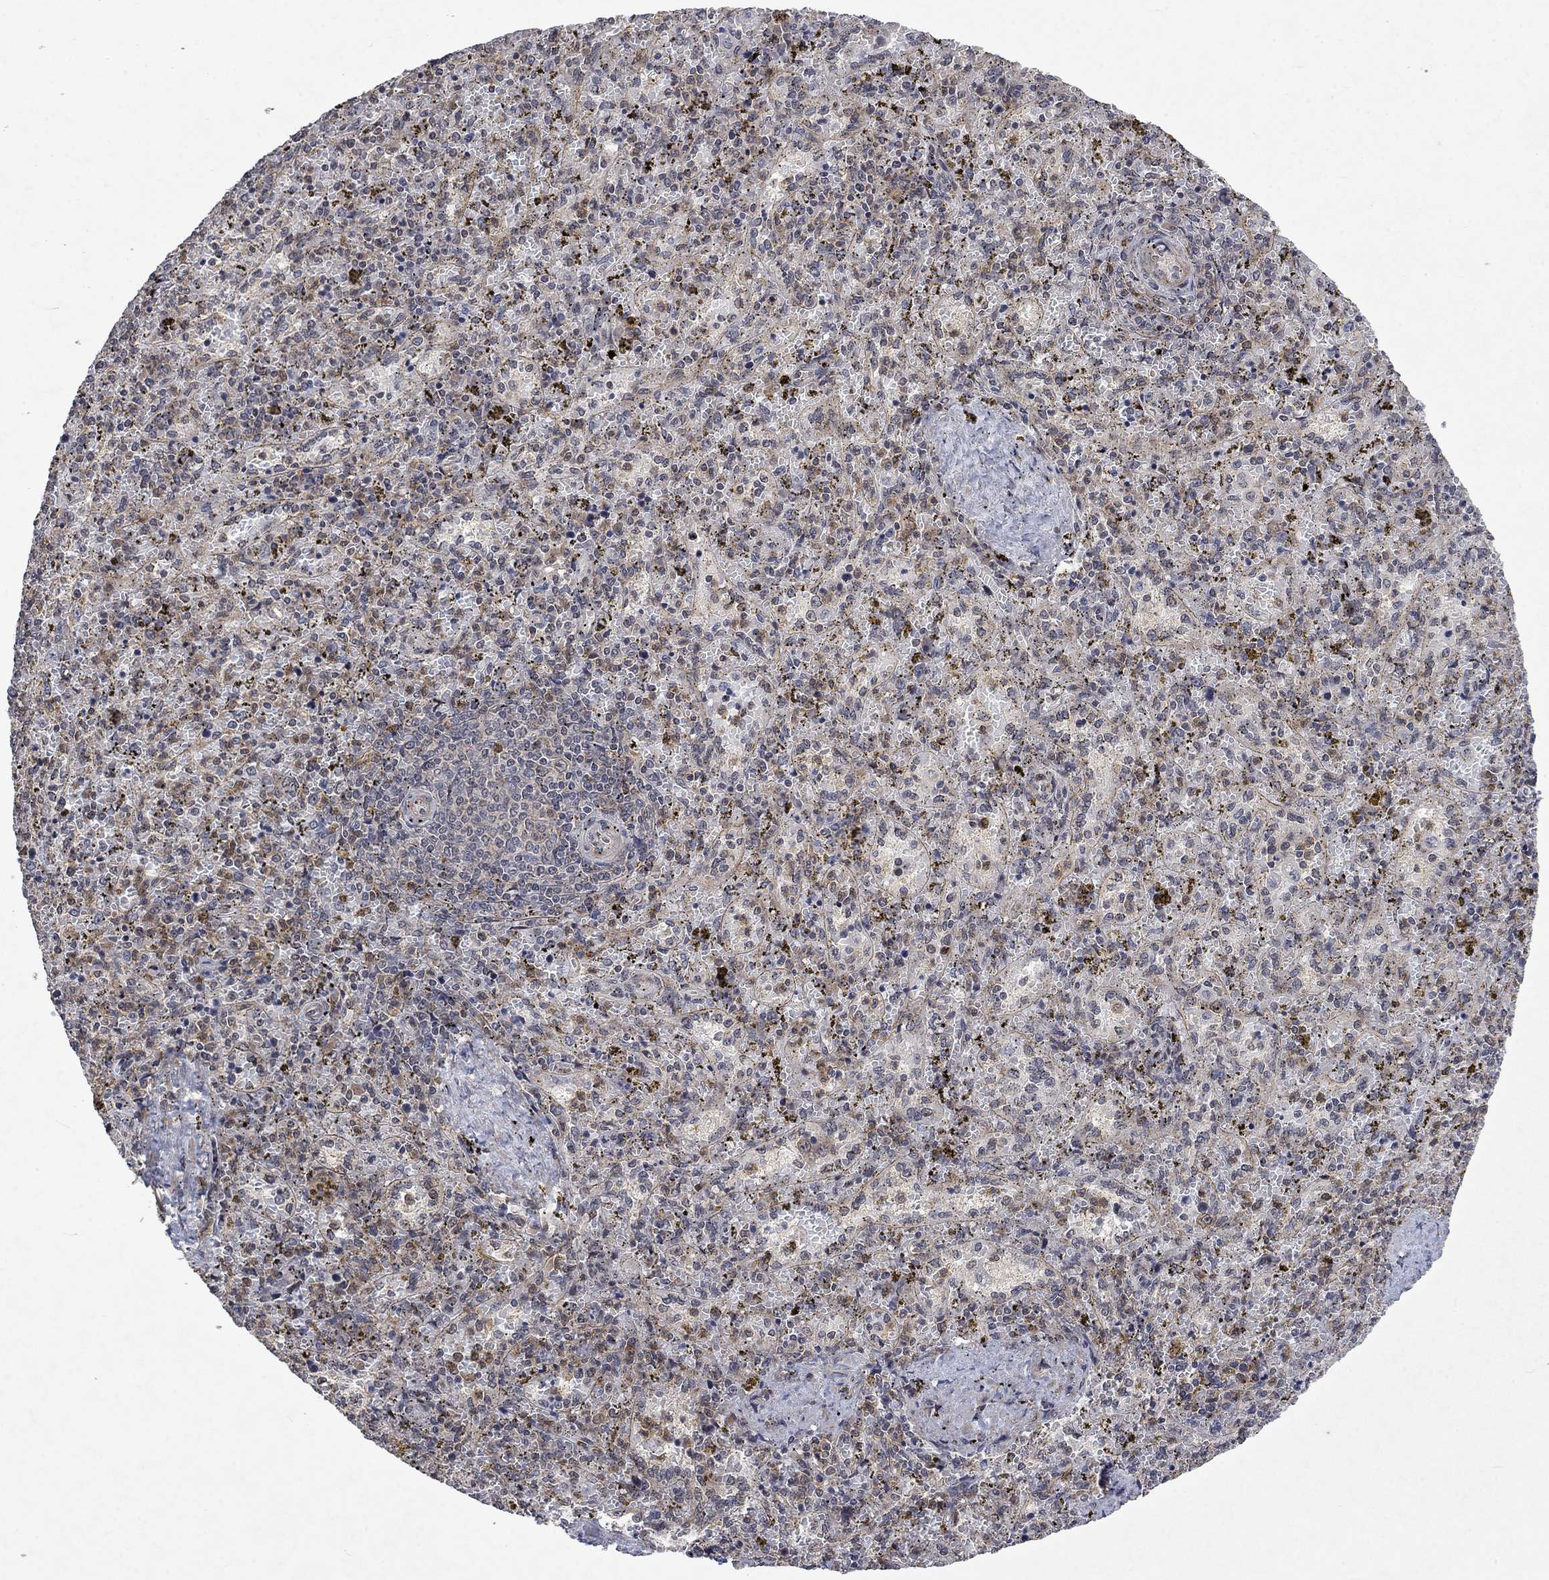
{"staining": {"intensity": "negative", "quantity": "none", "location": "none"}, "tissue": "spleen", "cell_type": "Cells in red pulp", "image_type": "normal", "snomed": [{"axis": "morphology", "description": "Normal tissue, NOS"}, {"axis": "topography", "description": "Spleen"}], "caption": "Cells in red pulp show no significant protein positivity in normal spleen. Nuclei are stained in blue.", "gene": "PPP1R9A", "patient": {"sex": "female", "age": 50}}